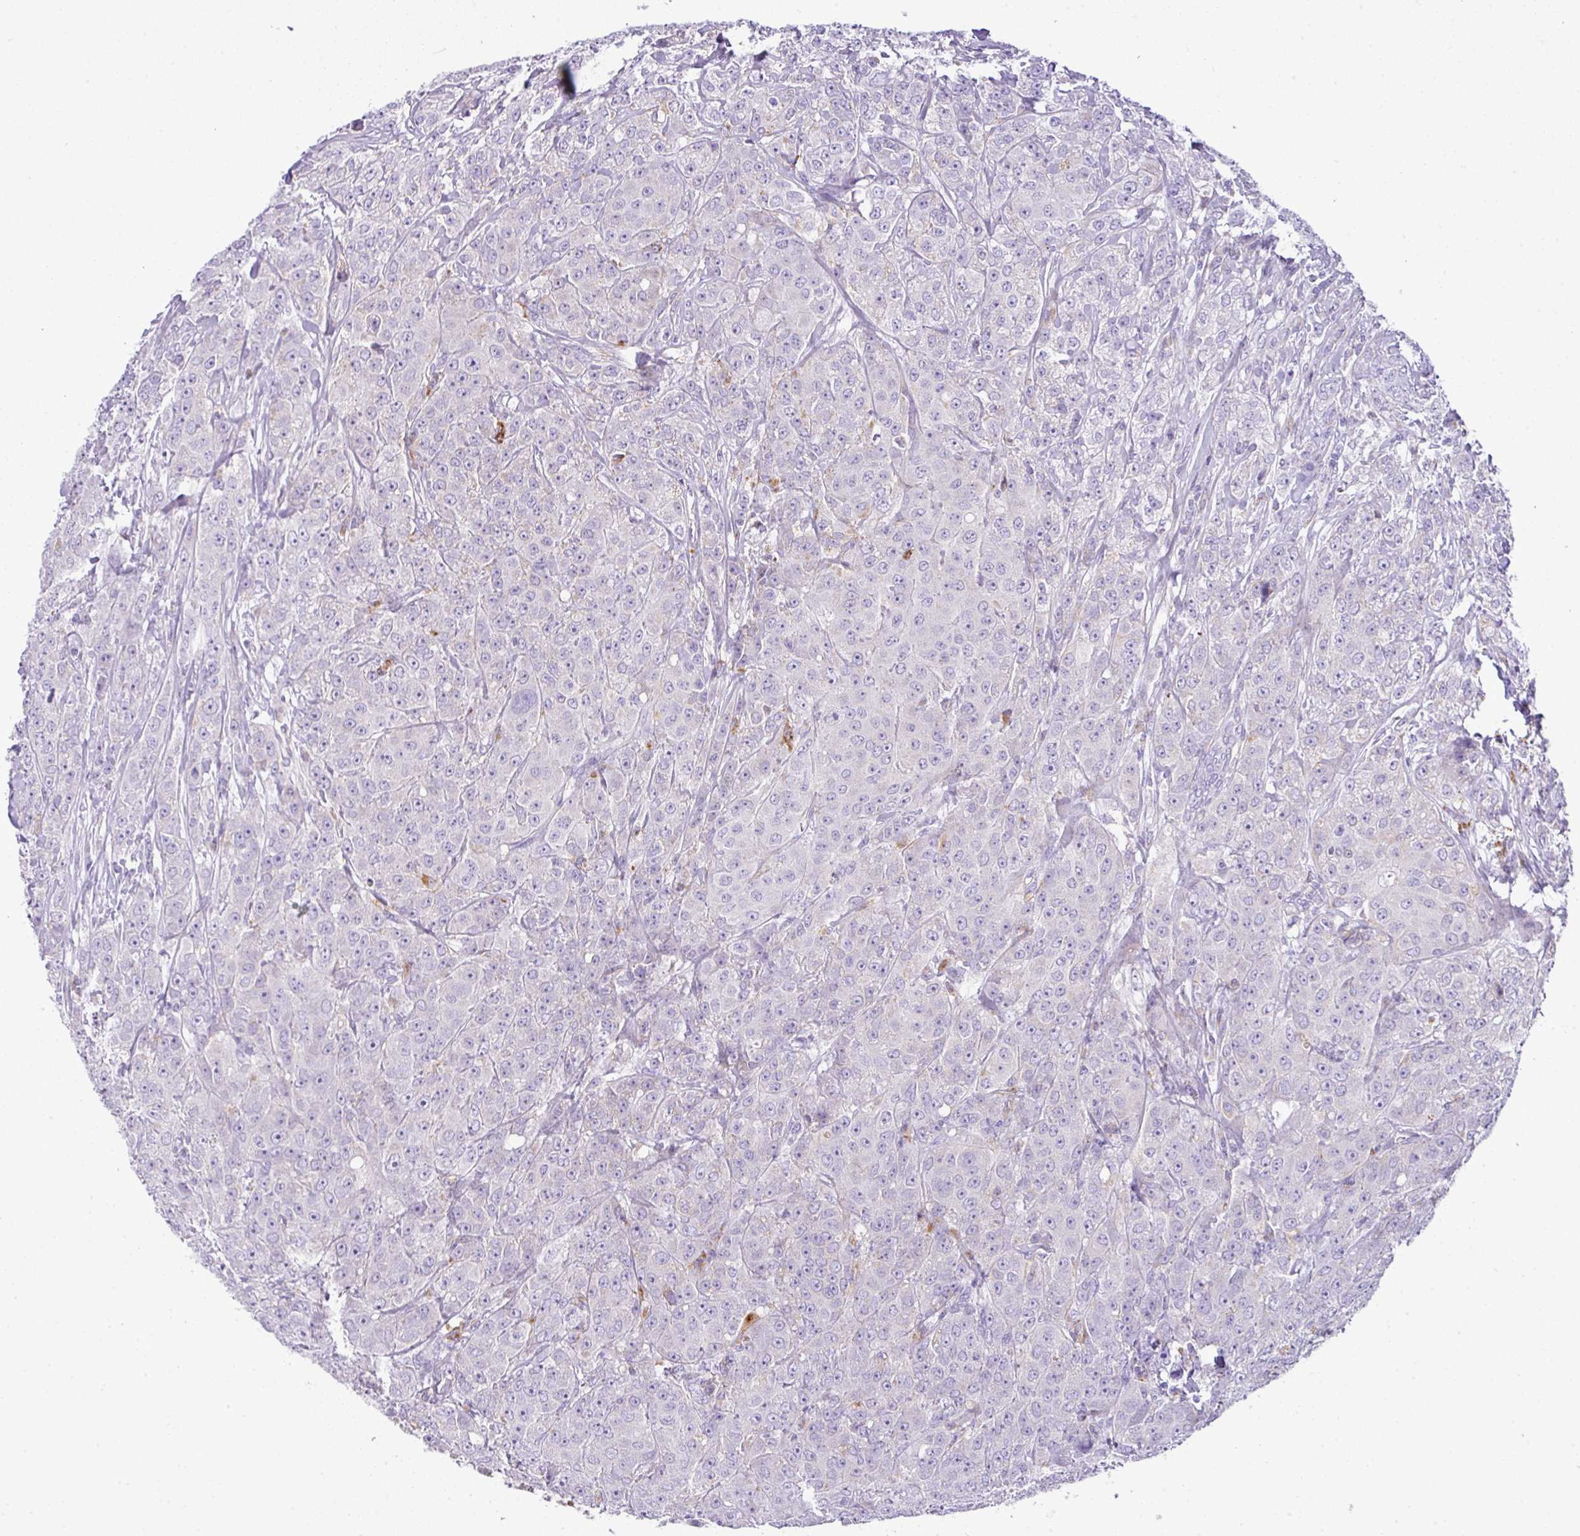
{"staining": {"intensity": "negative", "quantity": "none", "location": "none"}, "tissue": "breast cancer", "cell_type": "Tumor cells", "image_type": "cancer", "snomed": [{"axis": "morphology", "description": "Duct carcinoma"}, {"axis": "topography", "description": "Breast"}], "caption": "High power microscopy micrograph of an IHC histopathology image of breast invasive ductal carcinoma, revealing no significant positivity in tumor cells.", "gene": "PGAP4", "patient": {"sex": "female", "age": 43}}